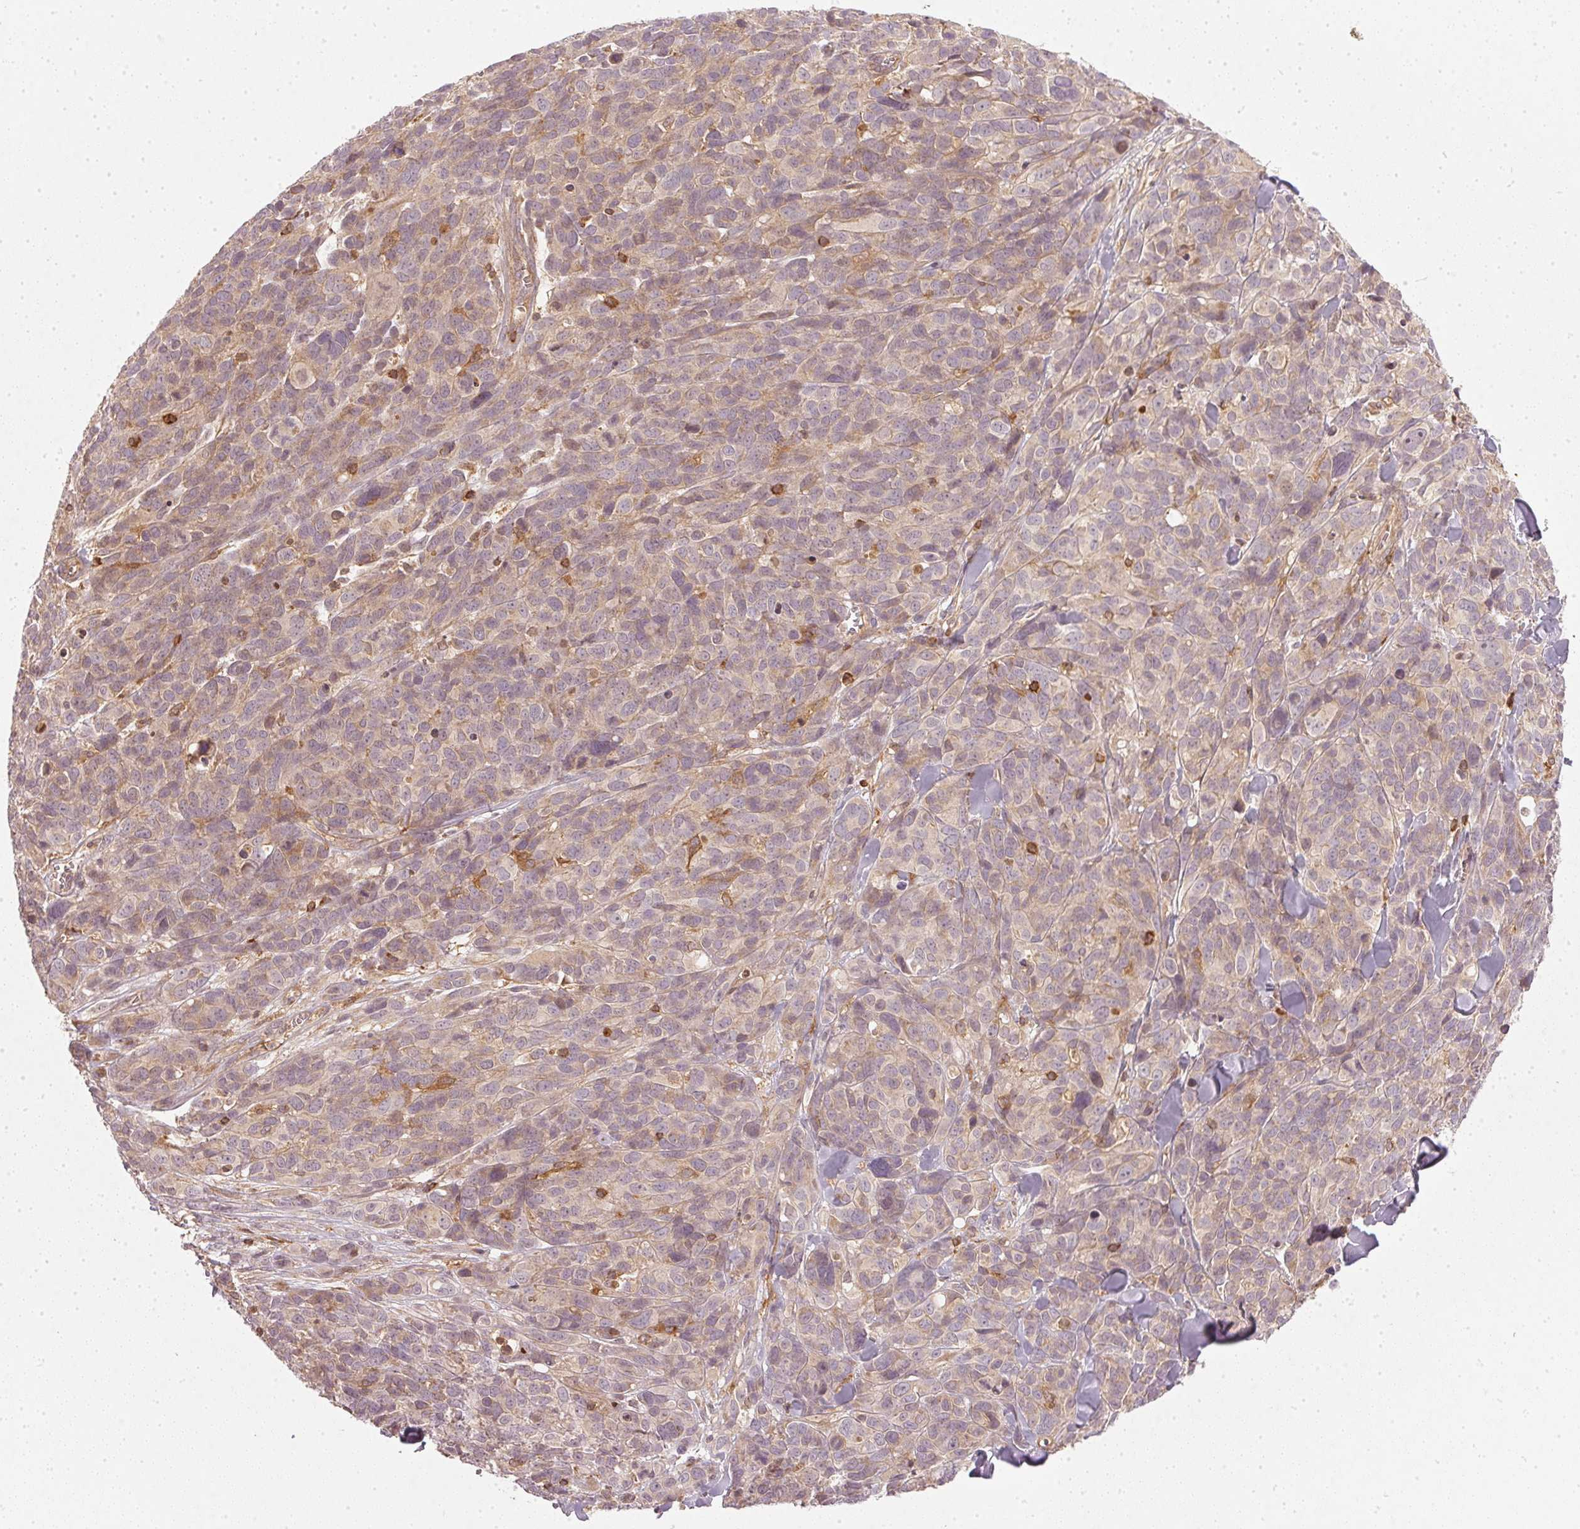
{"staining": {"intensity": "weak", "quantity": "<25%", "location": "cytoplasmic/membranous"}, "tissue": "melanoma", "cell_type": "Tumor cells", "image_type": "cancer", "snomed": [{"axis": "morphology", "description": "Malignant melanoma, NOS"}, {"axis": "topography", "description": "Skin"}], "caption": "DAB (3,3'-diaminobenzidine) immunohistochemical staining of human melanoma exhibits no significant staining in tumor cells.", "gene": "NADK2", "patient": {"sex": "male", "age": 51}}